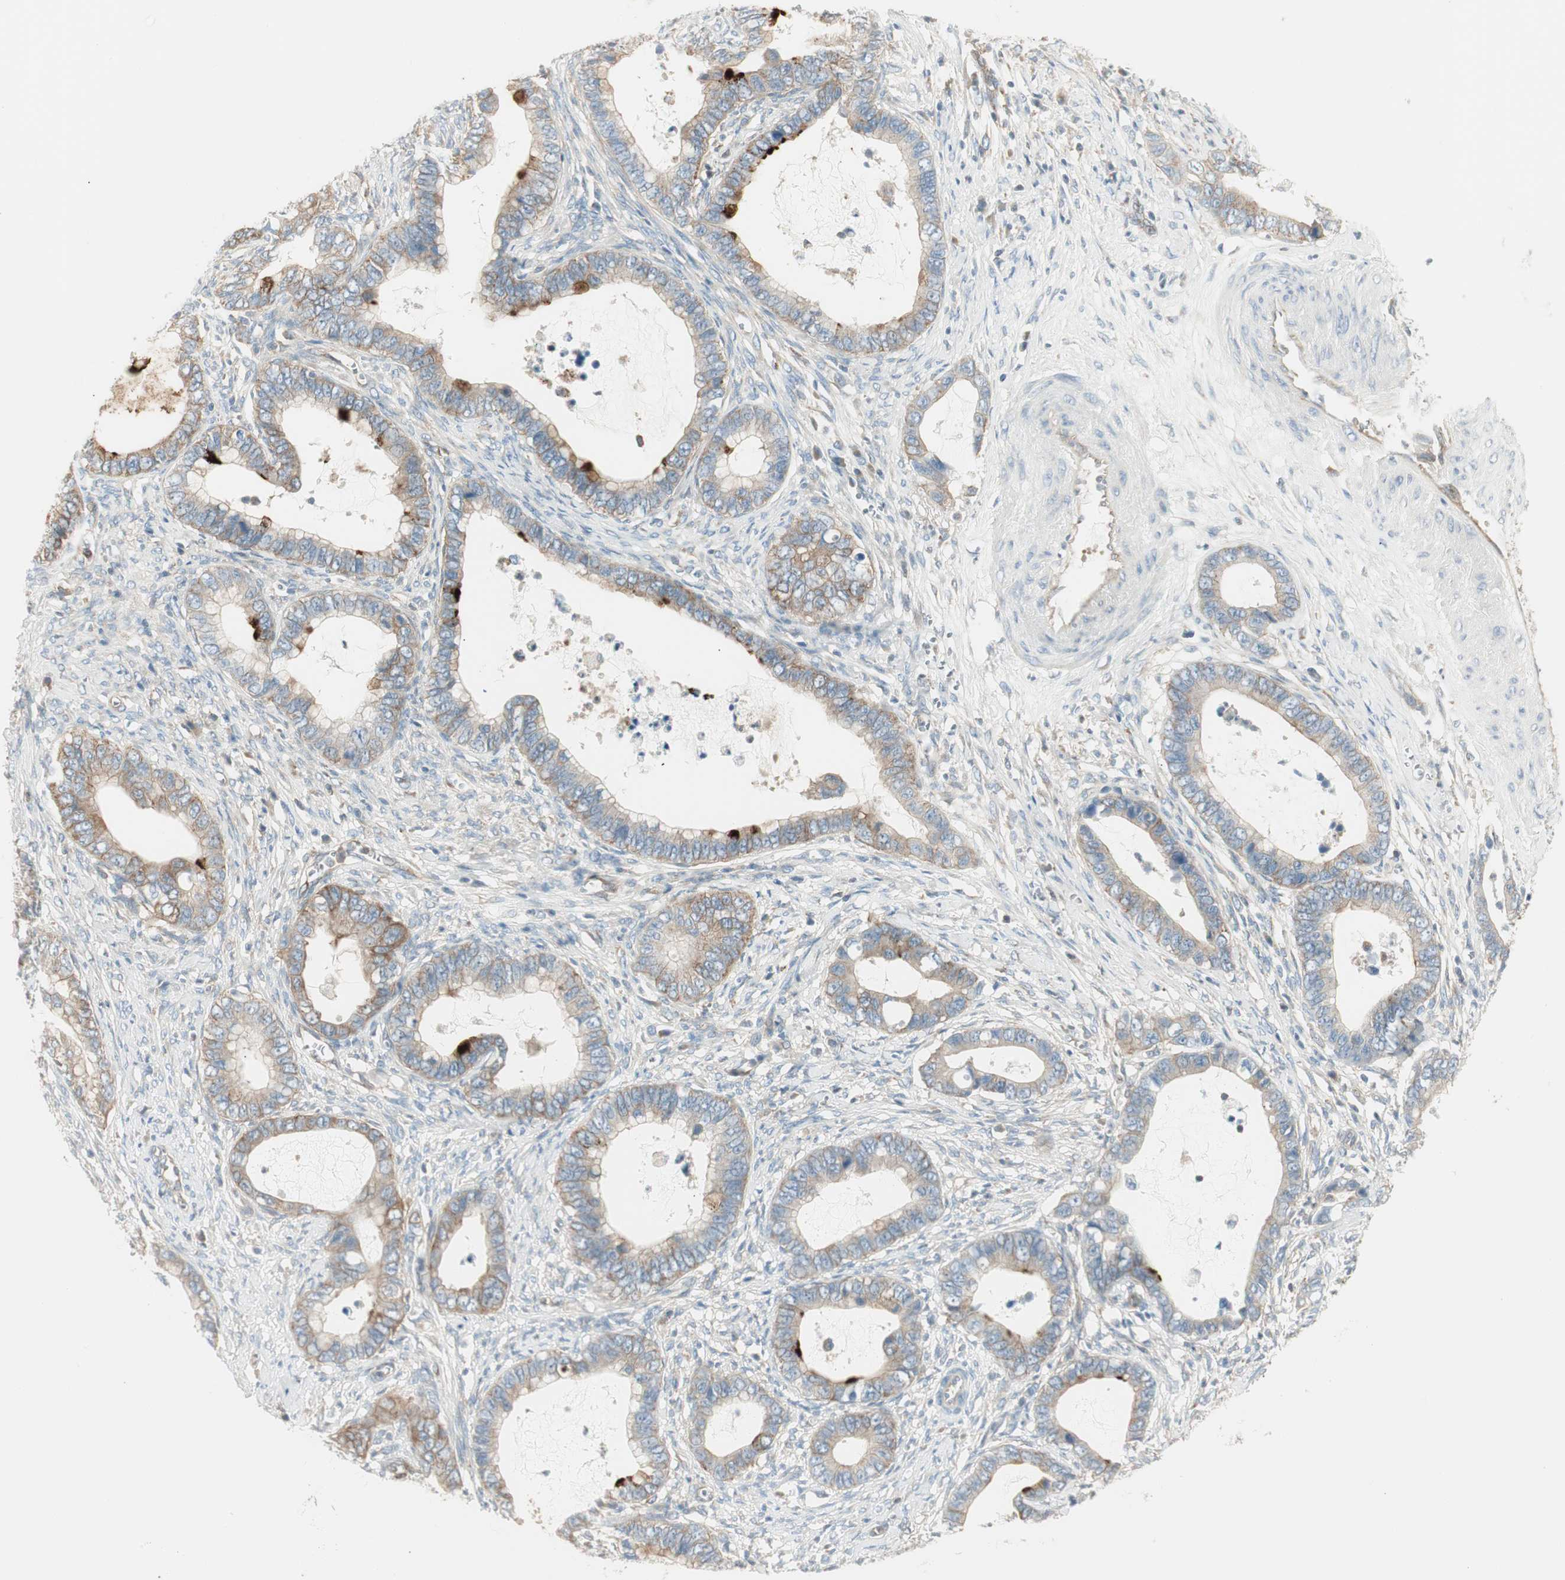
{"staining": {"intensity": "weak", "quantity": ">75%", "location": "cytoplasmic/membranous"}, "tissue": "cervical cancer", "cell_type": "Tumor cells", "image_type": "cancer", "snomed": [{"axis": "morphology", "description": "Adenocarcinoma, NOS"}, {"axis": "topography", "description": "Cervix"}], "caption": "Tumor cells display low levels of weak cytoplasmic/membranous expression in about >75% of cells in adenocarcinoma (cervical).", "gene": "AGFG1", "patient": {"sex": "female", "age": 44}}